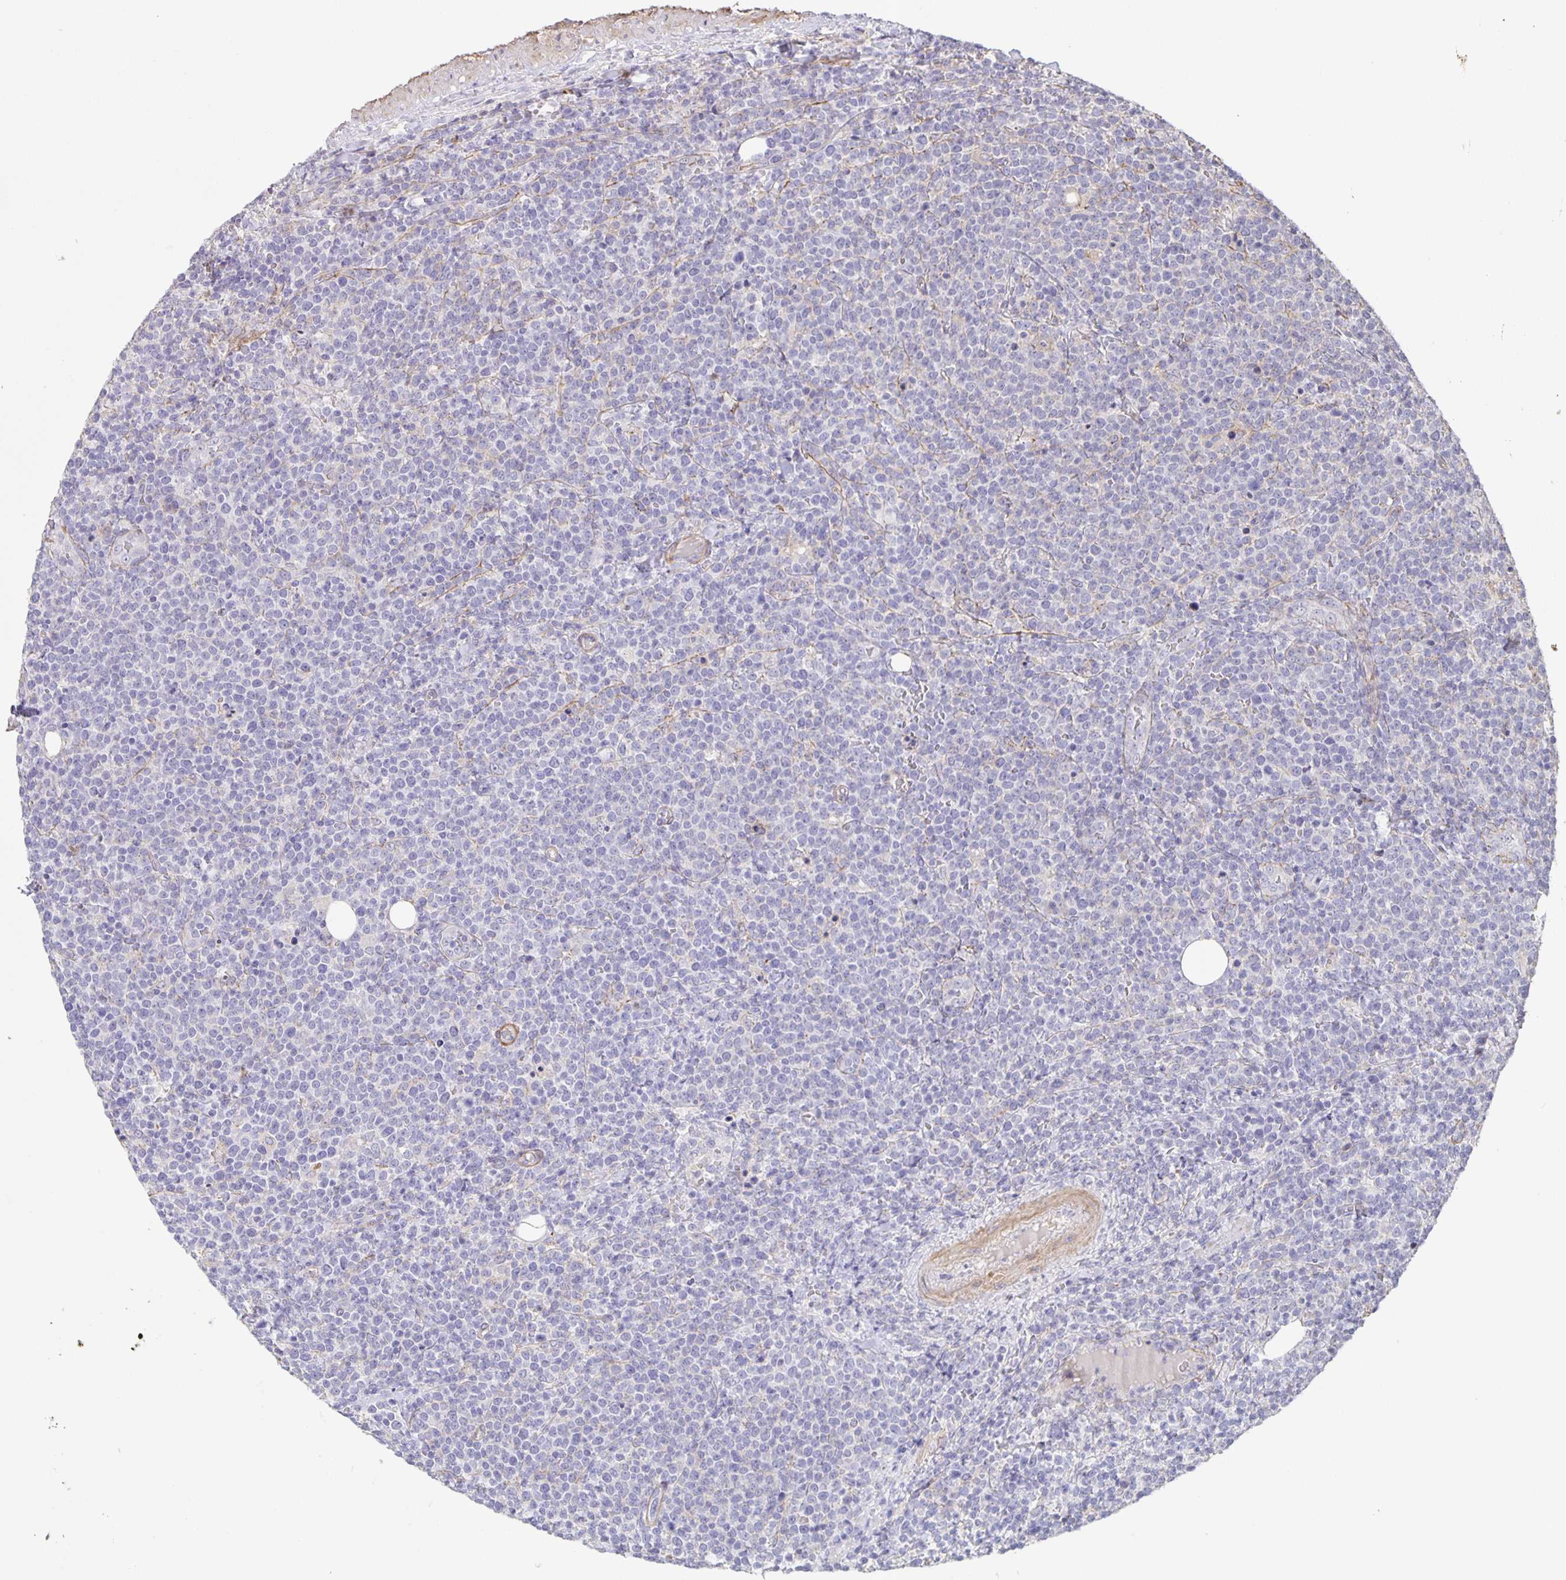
{"staining": {"intensity": "negative", "quantity": "none", "location": "none"}, "tissue": "lymphoma", "cell_type": "Tumor cells", "image_type": "cancer", "snomed": [{"axis": "morphology", "description": "Malignant lymphoma, non-Hodgkin's type, High grade"}, {"axis": "topography", "description": "Lymph node"}], "caption": "Immunohistochemistry photomicrograph of human malignant lymphoma, non-Hodgkin's type (high-grade) stained for a protein (brown), which exhibits no positivity in tumor cells. Brightfield microscopy of immunohistochemistry (IHC) stained with DAB (brown) and hematoxylin (blue), captured at high magnification.", "gene": "SRCIN1", "patient": {"sex": "male", "age": 61}}